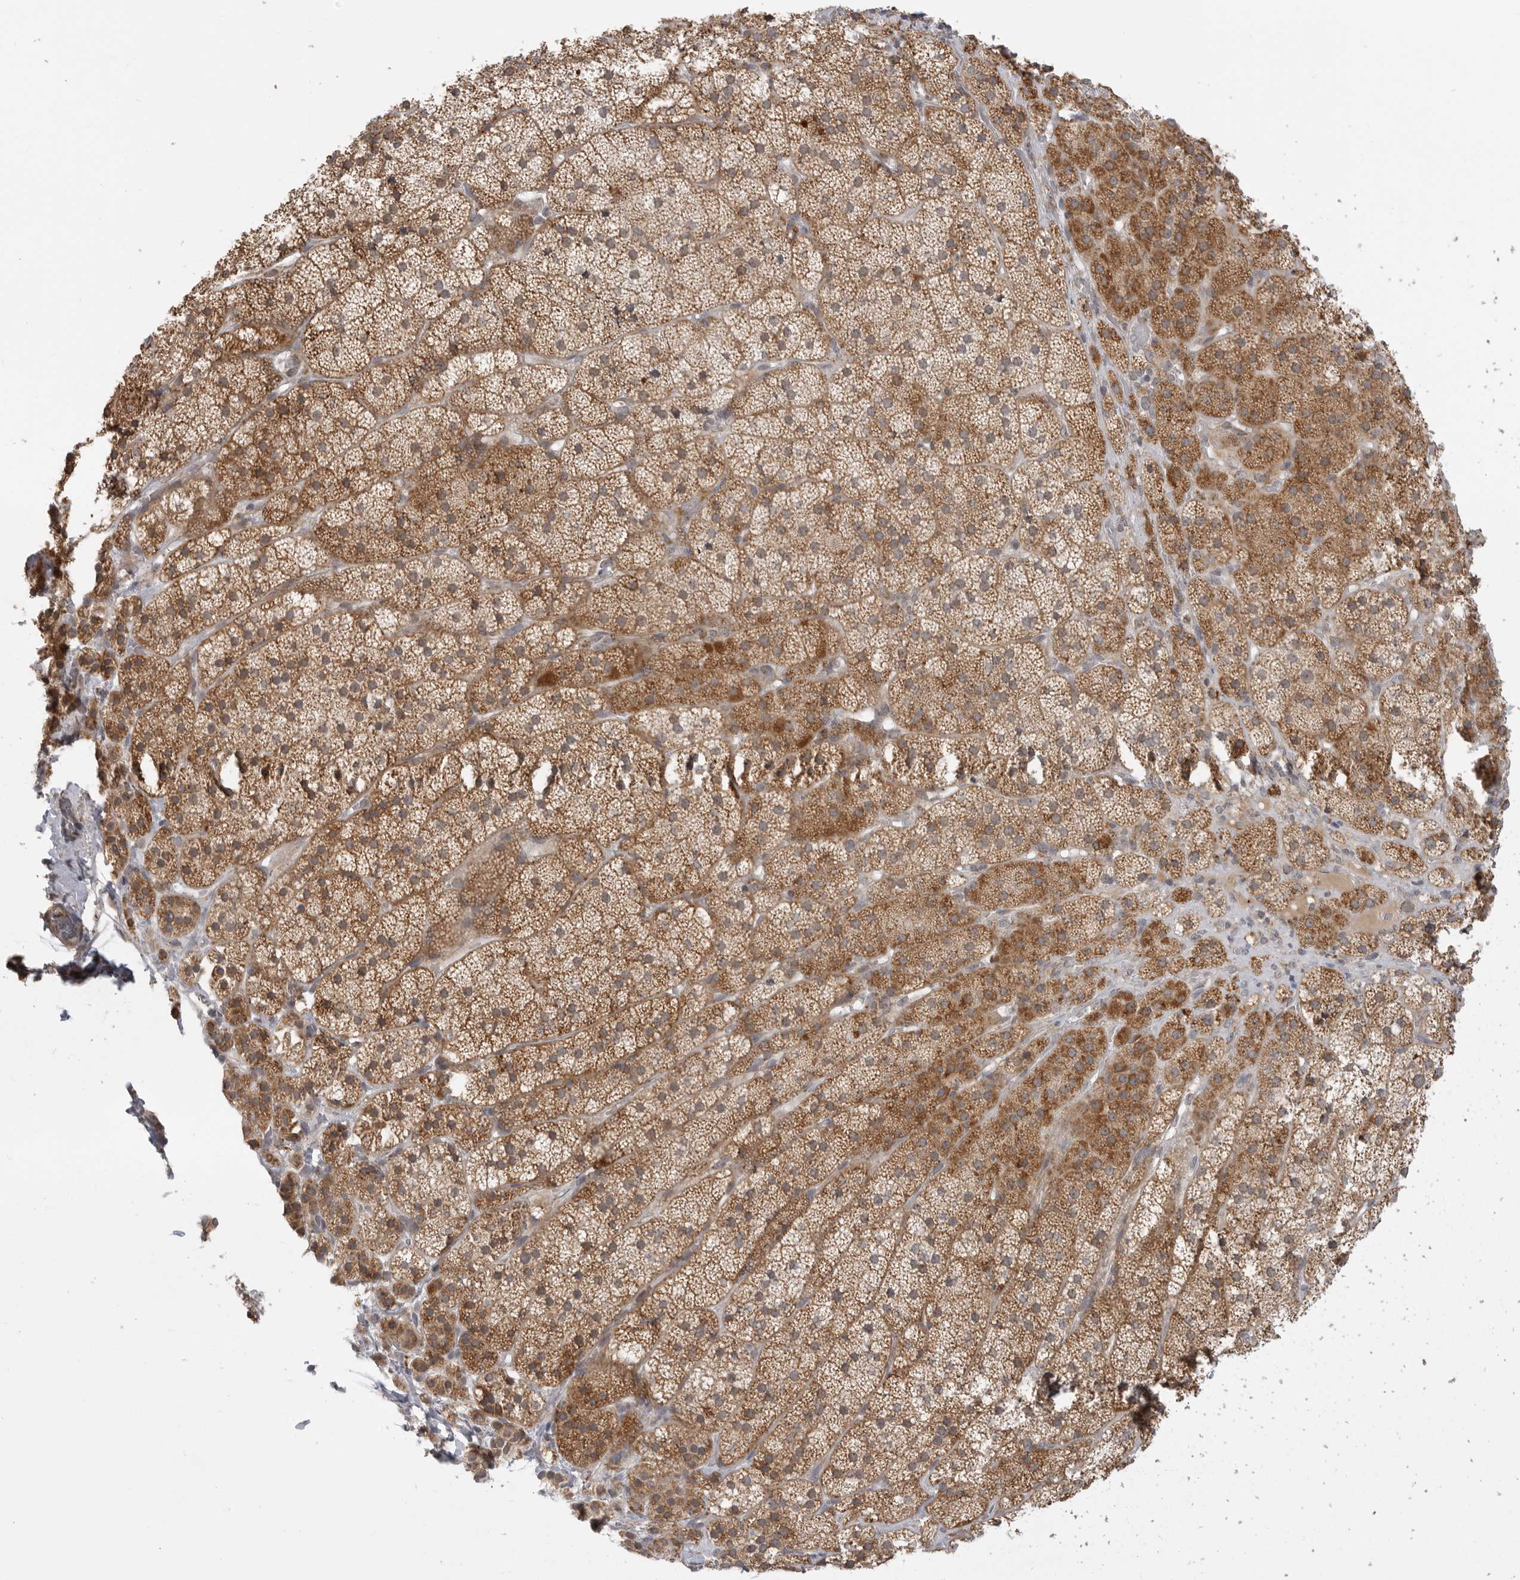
{"staining": {"intensity": "moderate", "quantity": ">75%", "location": "cytoplasmic/membranous"}, "tissue": "adrenal gland", "cell_type": "Glandular cells", "image_type": "normal", "snomed": [{"axis": "morphology", "description": "Normal tissue, NOS"}, {"axis": "topography", "description": "Adrenal gland"}], "caption": "This micrograph exhibits IHC staining of unremarkable adrenal gland, with medium moderate cytoplasmic/membranous expression in about >75% of glandular cells.", "gene": "KALRN", "patient": {"sex": "female", "age": 44}}